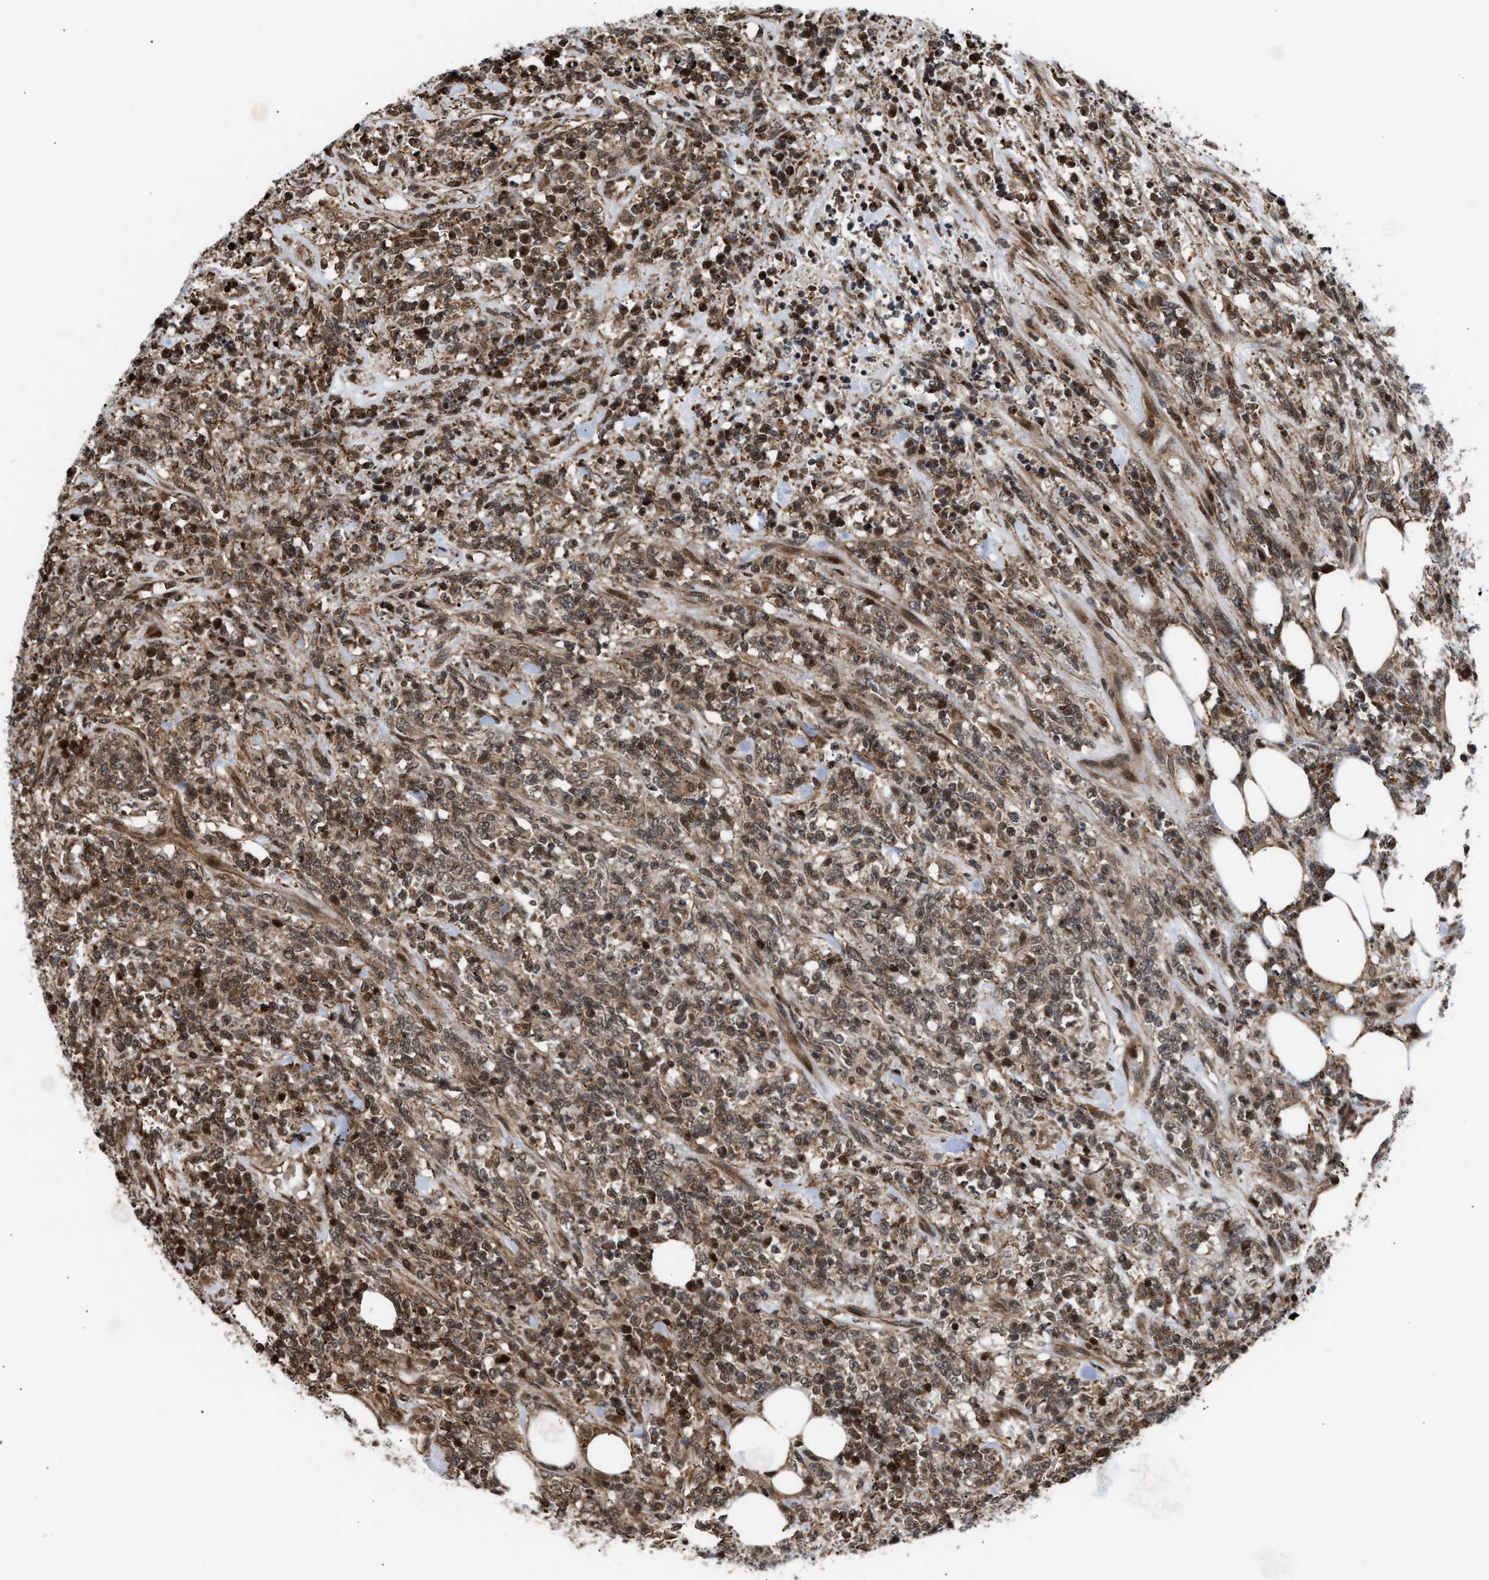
{"staining": {"intensity": "moderate", "quantity": ">75%", "location": "nuclear"}, "tissue": "lymphoma", "cell_type": "Tumor cells", "image_type": "cancer", "snomed": [{"axis": "morphology", "description": "Malignant lymphoma, non-Hodgkin's type, High grade"}, {"axis": "topography", "description": "Soft tissue"}], "caption": "This is a histology image of IHC staining of high-grade malignant lymphoma, non-Hodgkin's type, which shows moderate staining in the nuclear of tumor cells.", "gene": "STAU2", "patient": {"sex": "male", "age": 18}}